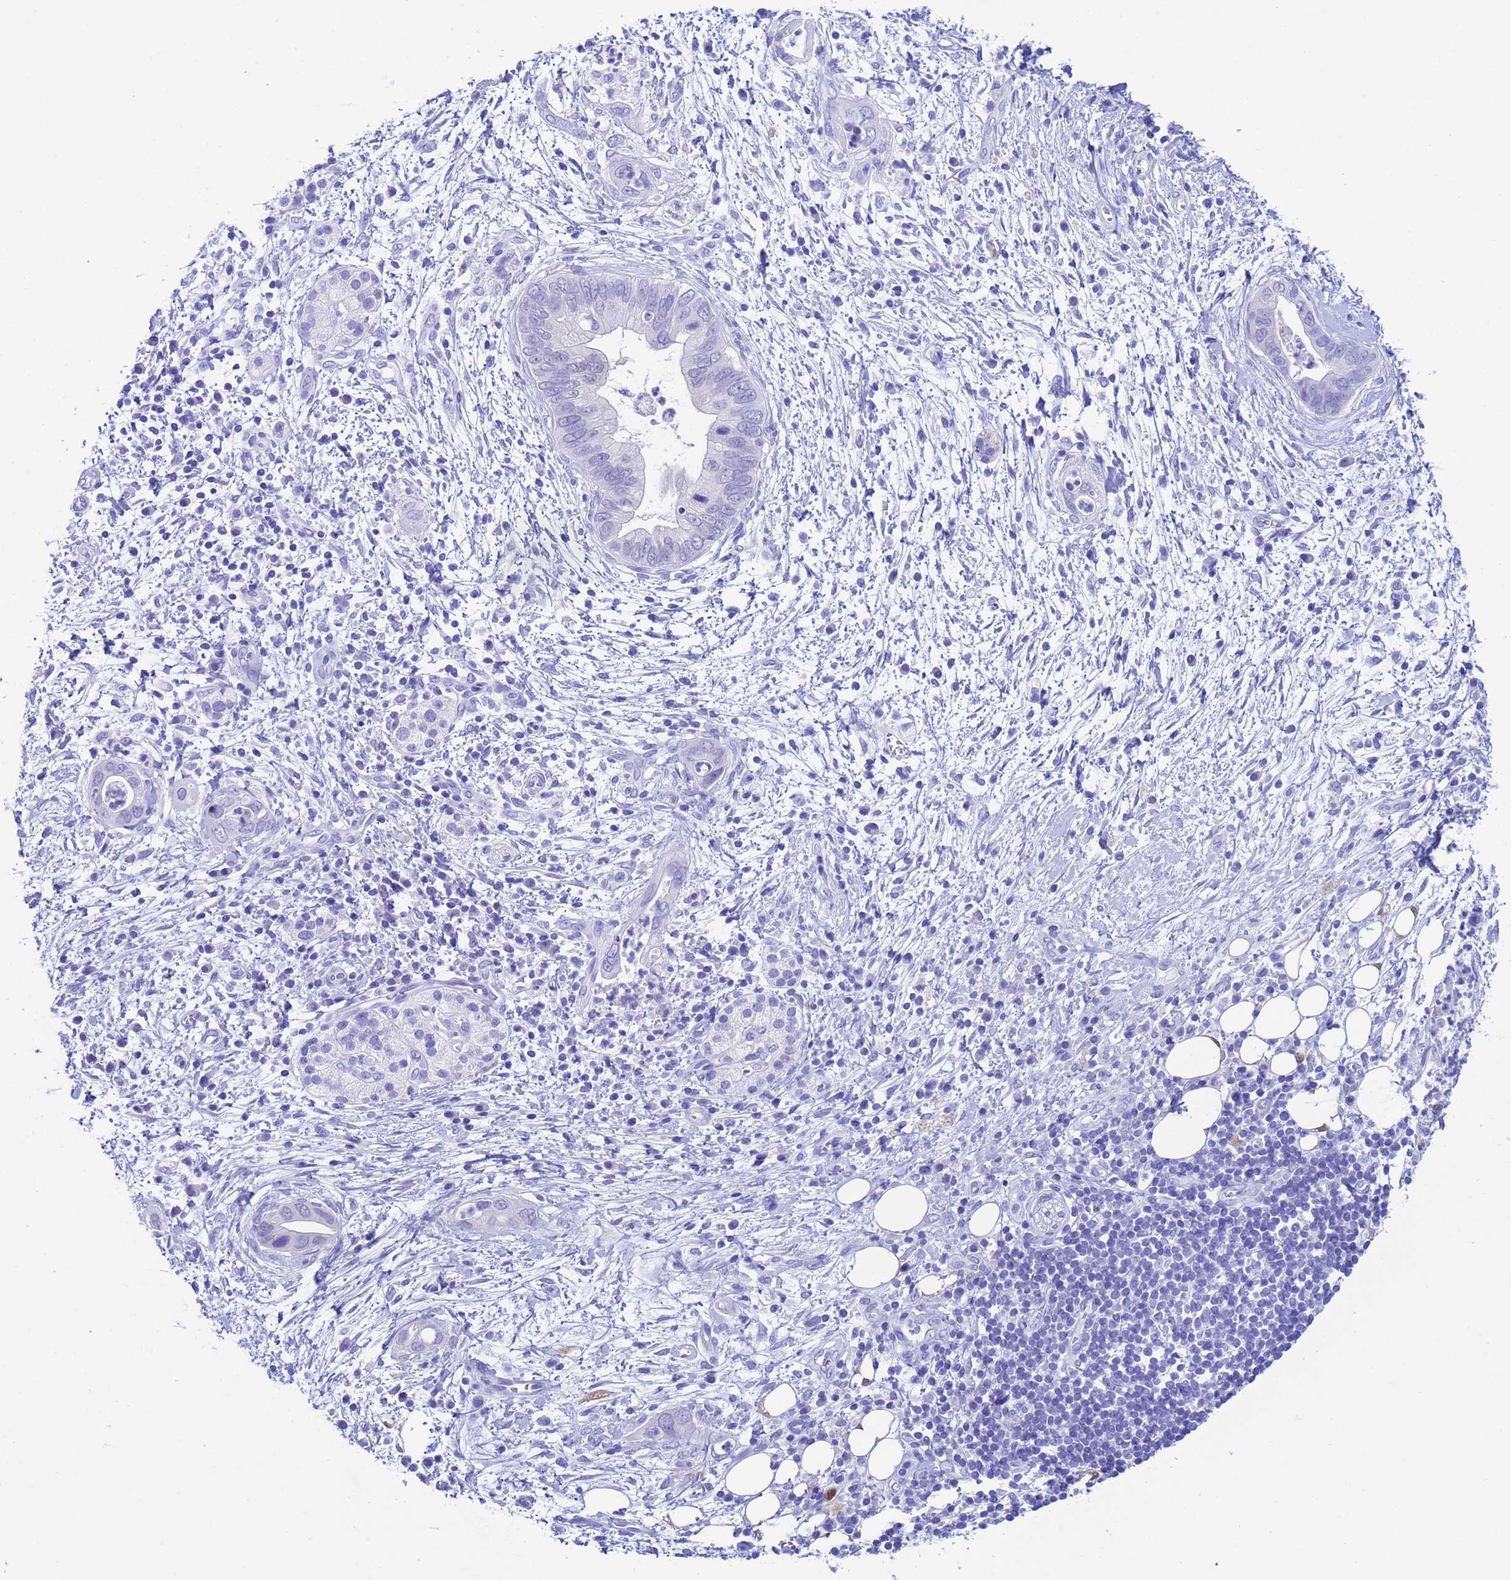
{"staining": {"intensity": "negative", "quantity": "none", "location": "none"}, "tissue": "pancreatic cancer", "cell_type": "Tumor cells", "image_type": "cancer", "snomed": [{"axis": "morphology", "description": "Adenocarcinoma, NOS"}, {"axis": "topography", "description": "Pancreas"}], "caption": "The photomicrograph demonstrates no staining of tumor cells in adenocarcinoma (pancreatic).", "gene": "AKR1C2", "patient": {"sex": "male", "age": 75}}